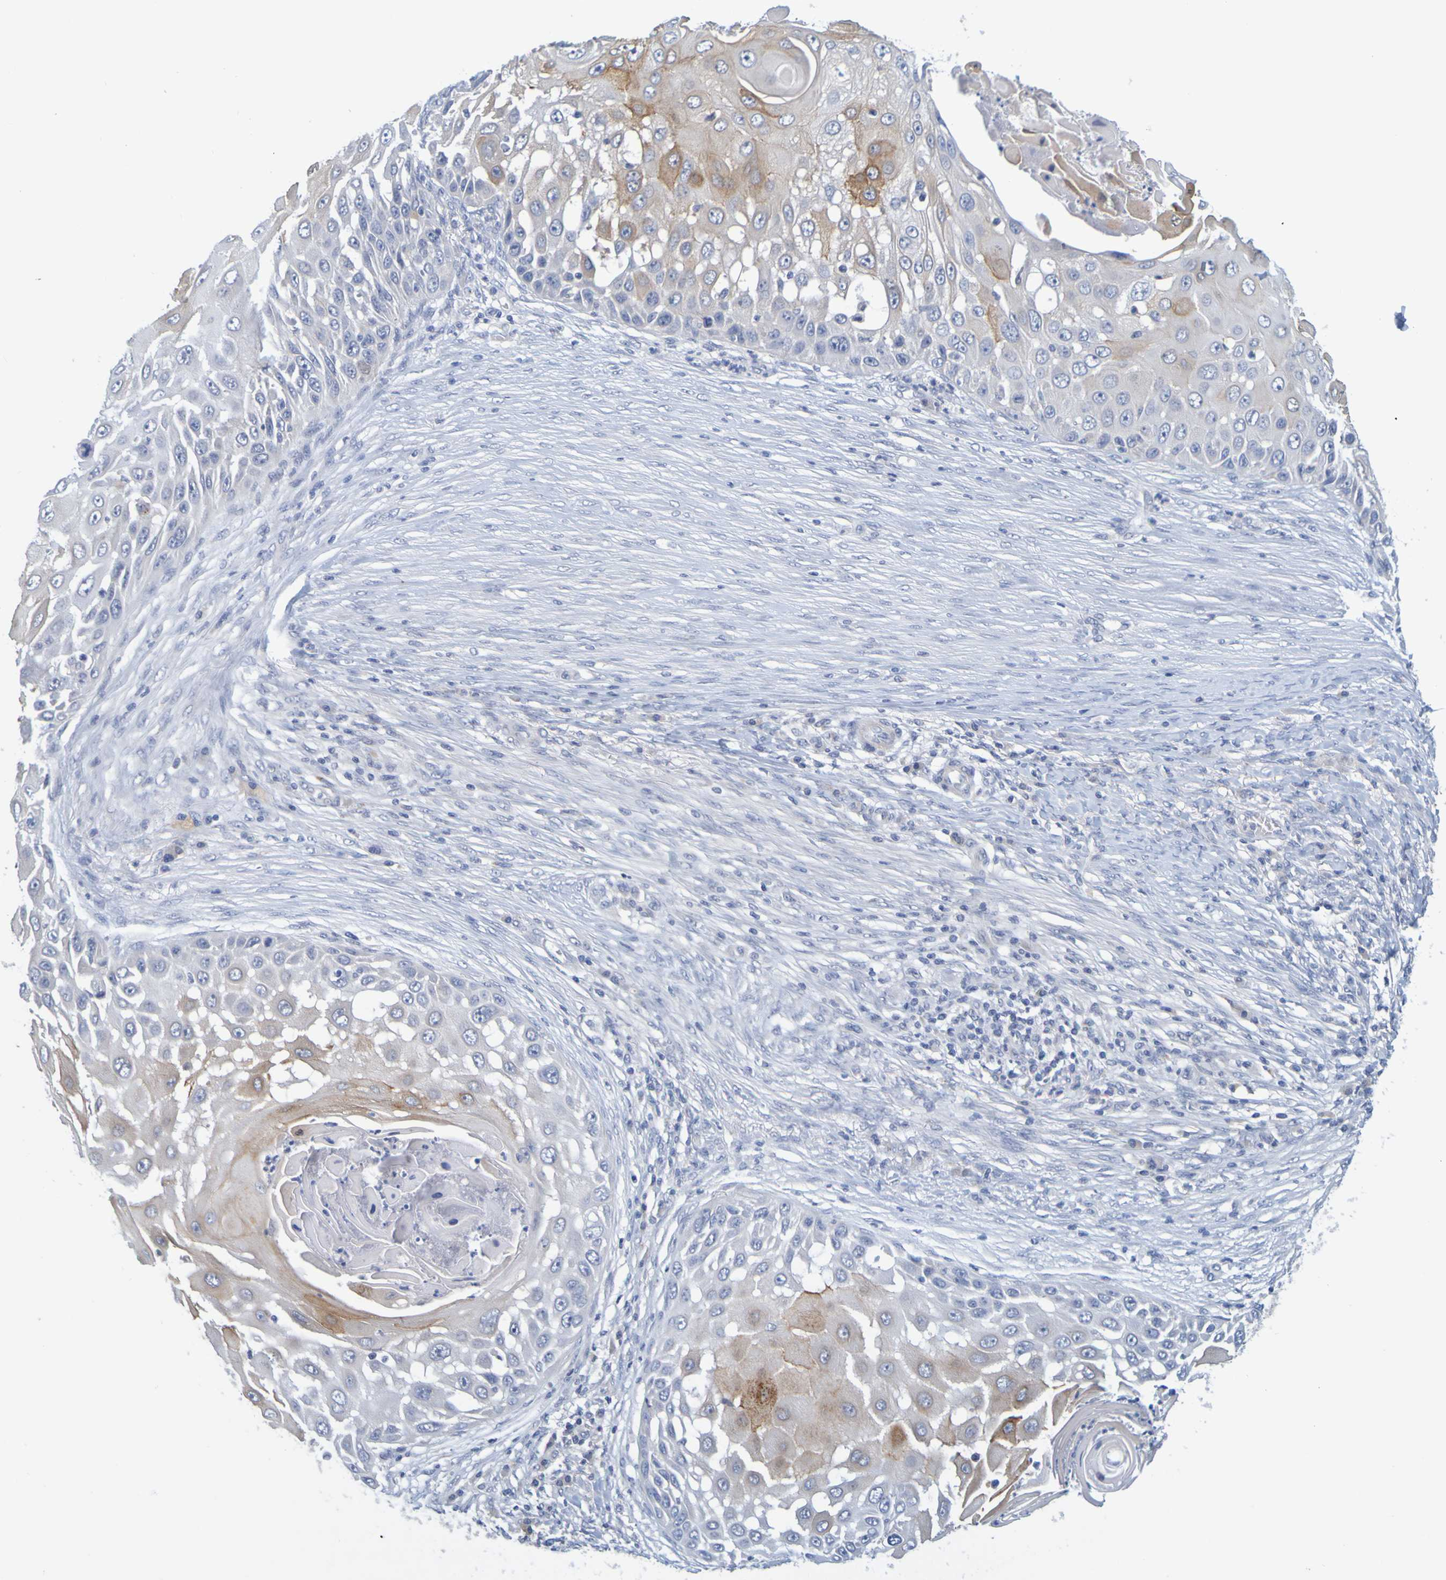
{"staining": {"intensity": "moderate", "quantity": "<25%", "location": "cytoplasmic/membranous"}, "tissue": "skin cancer", "cell_type": "Tumor cells", "image_type": "cancer", "snomed": [{"axis": "morphology", "description": "Squamous cell carcinoma, NOS"}, {"axis": "topography", "description": "Skin"}], "caption": "Approximately <25% of tumor cells in human skin cancer demonstrate moderate cytoplasmic/membranous protein staining as visualized by brown immunohistochemical staining.", "gene": "ENDOU", "patient": {"sex": "female", "age": 44}}